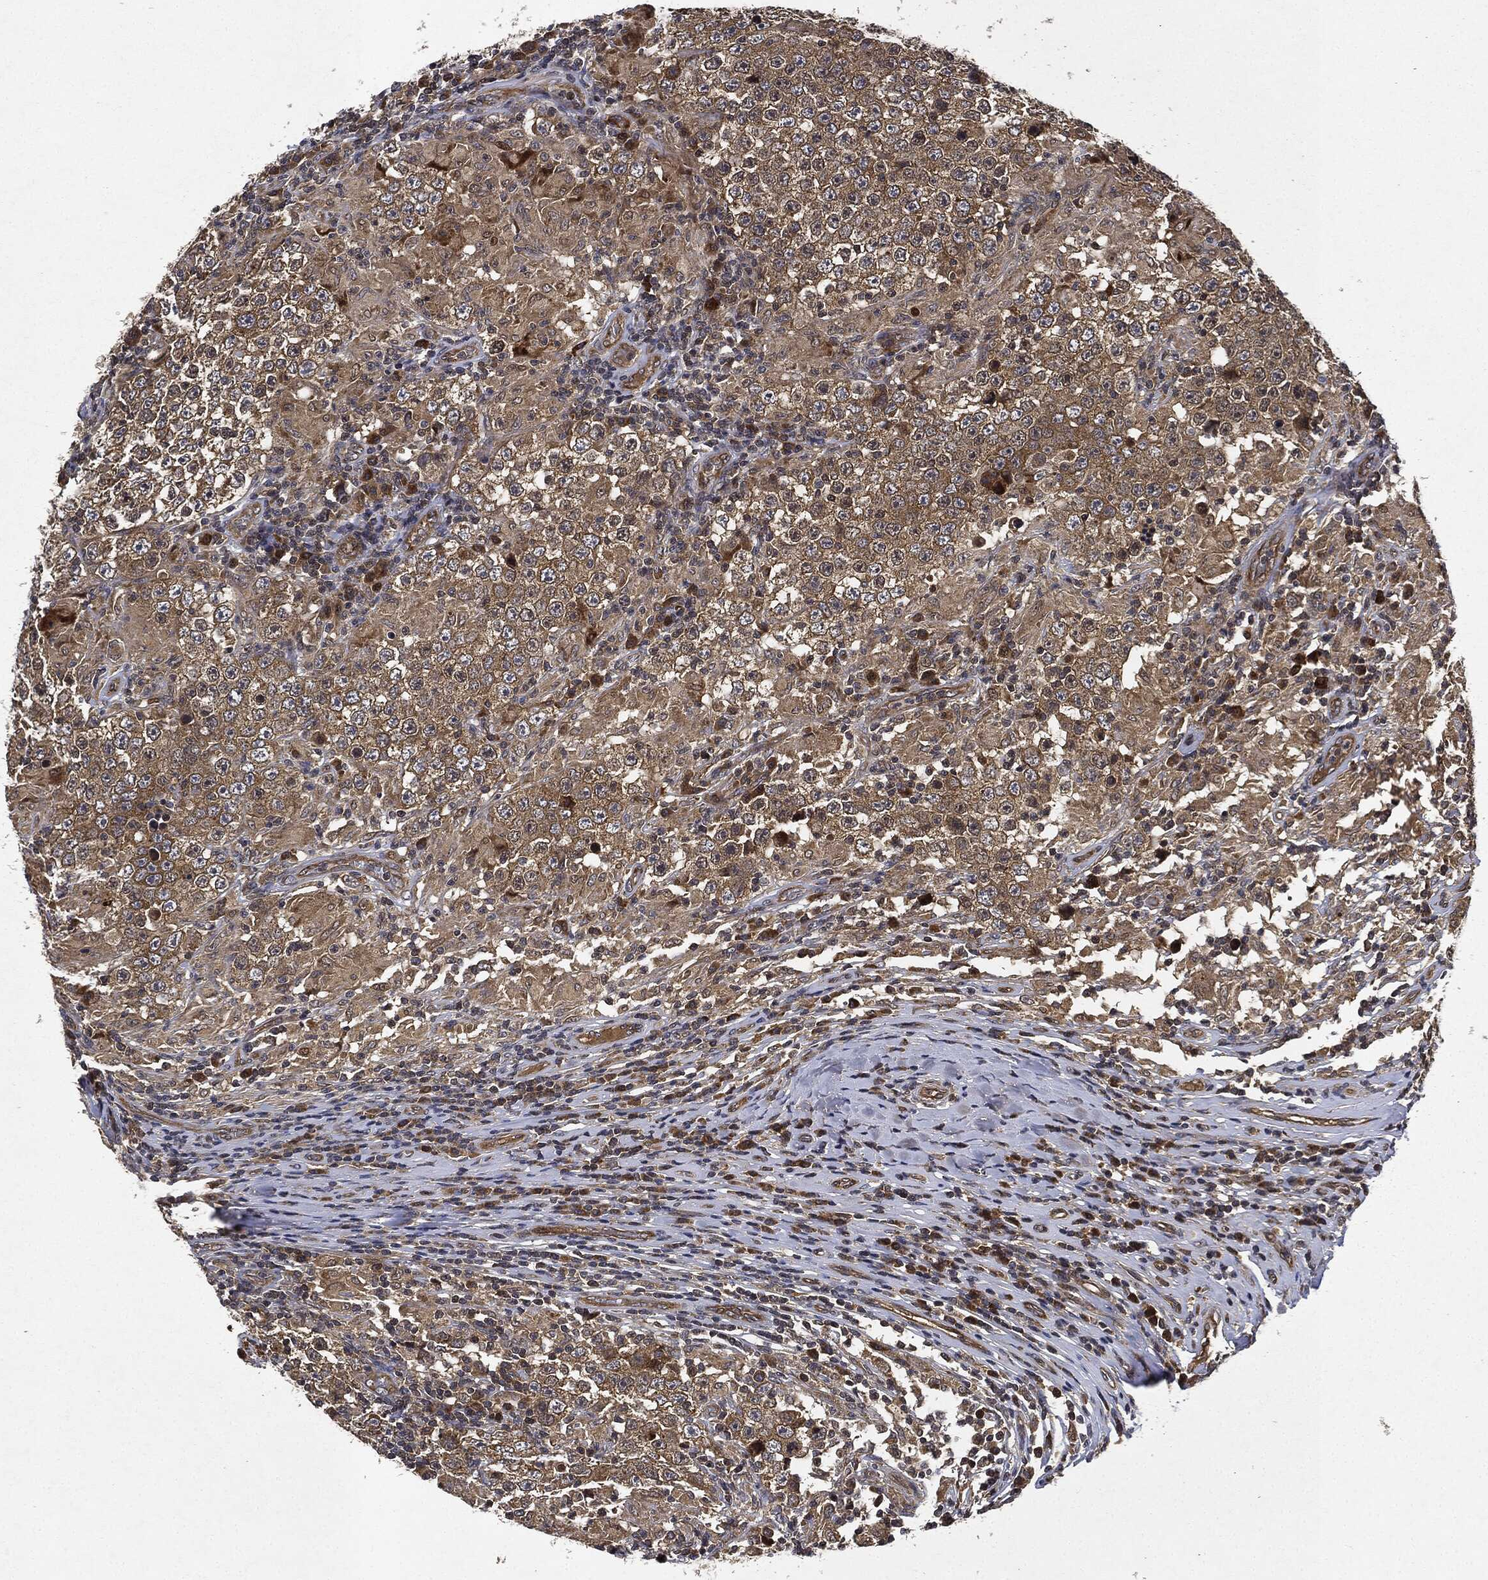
{"staining": {"intensity": "weak", "quantity": ">75%", "location": "cytoplasmic/membranous"}, "tissue": "testis cancer", "cell_type": "Tumor cells", "image_type": "cancer", "snomed": [{"axis": "morphology", "description": "Seminoma, NOS"}, {"axis": "morphology", "description": "Carcinoma, Embryonal, NOS"}, {"axis": "topography", "description": "Testis"}], "caption": "Immunohistochemical staining of human testis embryonal carcinoma demonstrates low levels of weak cytoplasmic/membranous positivity in about >75% of tumor cells.", "gene": "MLST8", "patient": {"sex": "male", "age": 41}}